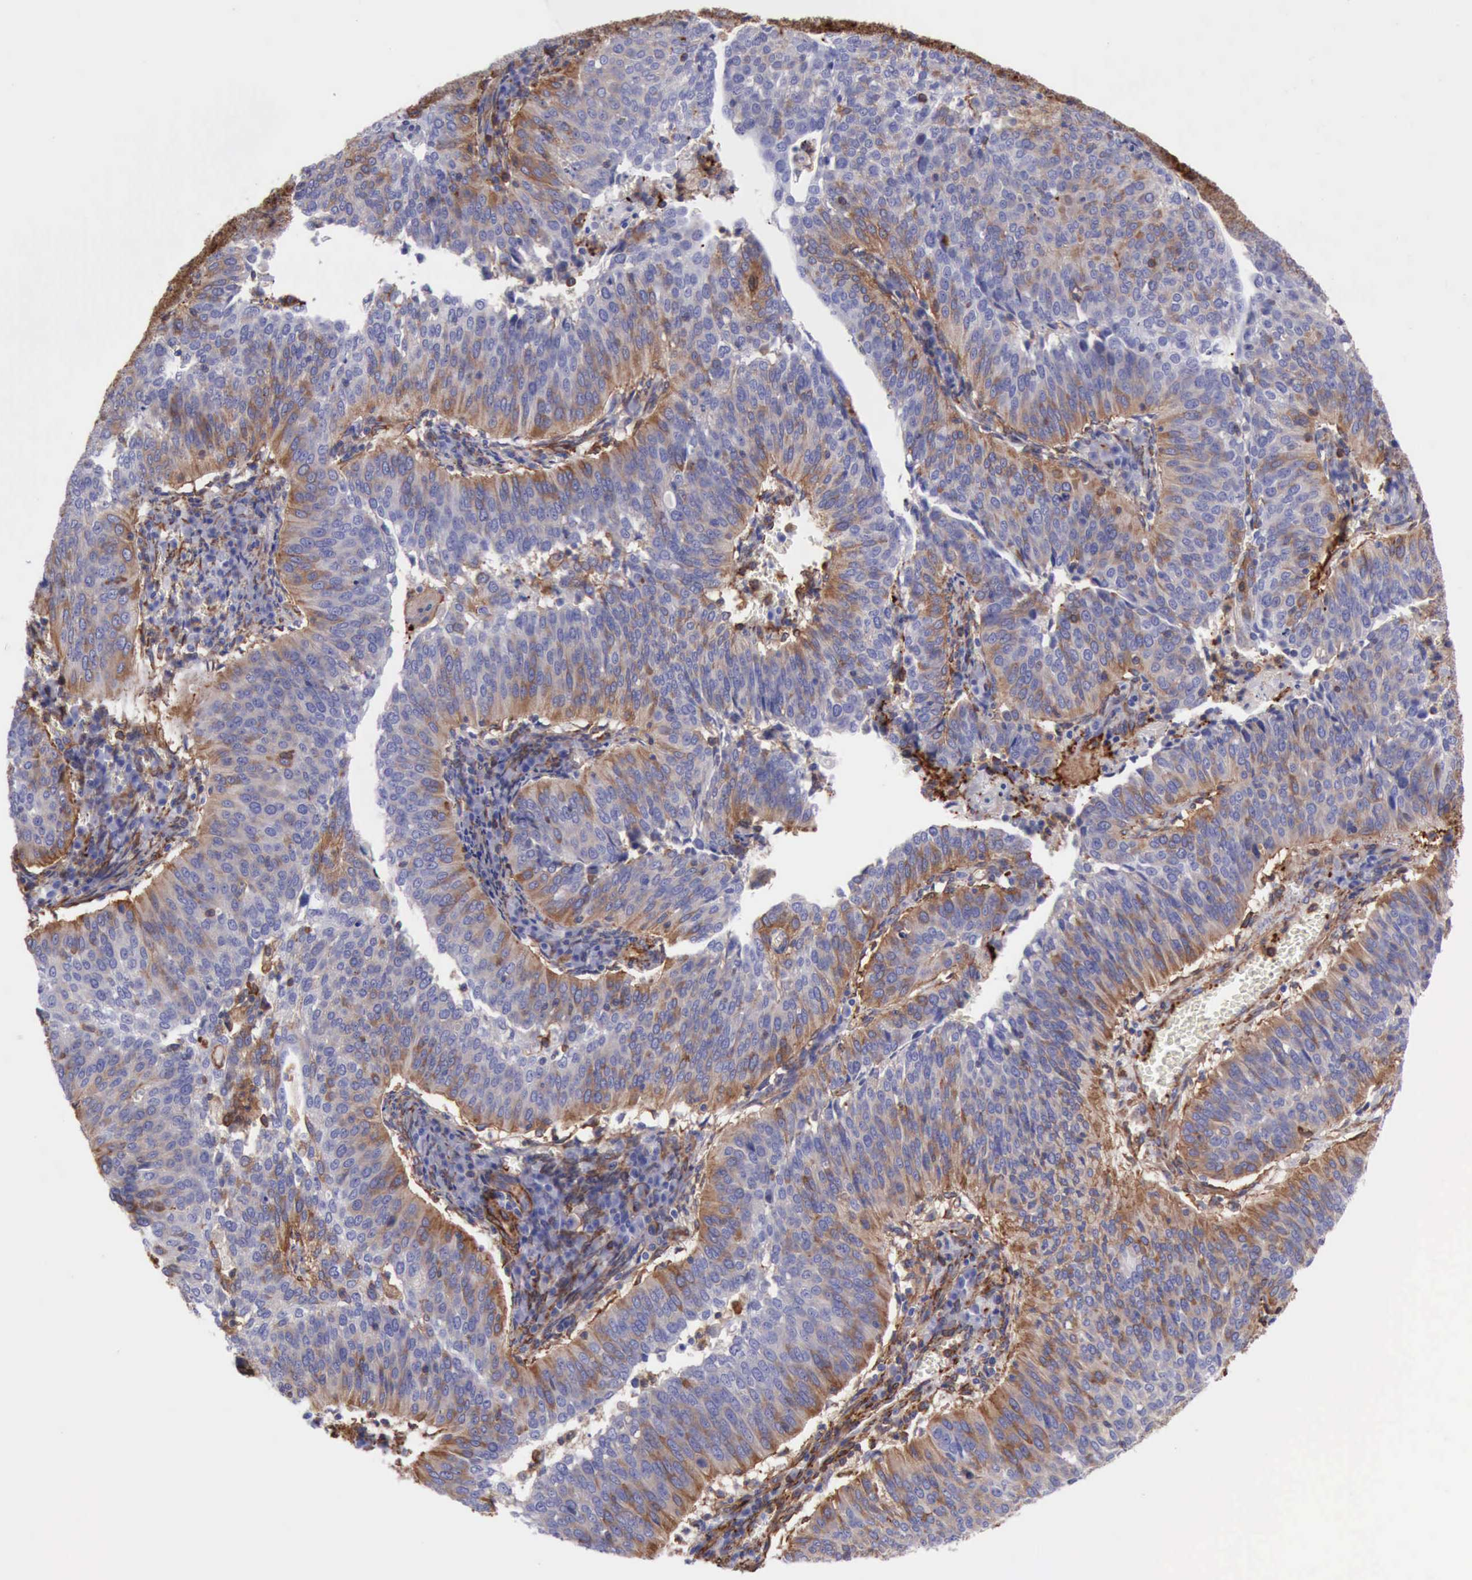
{"staining": {"intensity": "weak", "quantity": "25%-75%", "location": "cytoplasmic/membranous"}, "tissue": "cervical cancer", "cell_type": "Tumor cells", "image_type": "cancer", "snomed": [{"axis": "morphology", "description": "Squamous cell carcinoma, NOS"}, {"axis": "topography", "description": "Cervix"}], "caption": "A high-resolution photomicrograph shows IHC staining of cervical cancer (squamous cell carcinoma), which shows weak cytoplasmic/membranous positivity in about 25%-75% of tumor cells.", "gene": "FLNA", "patient": {"sex": "female", "age": 39}}